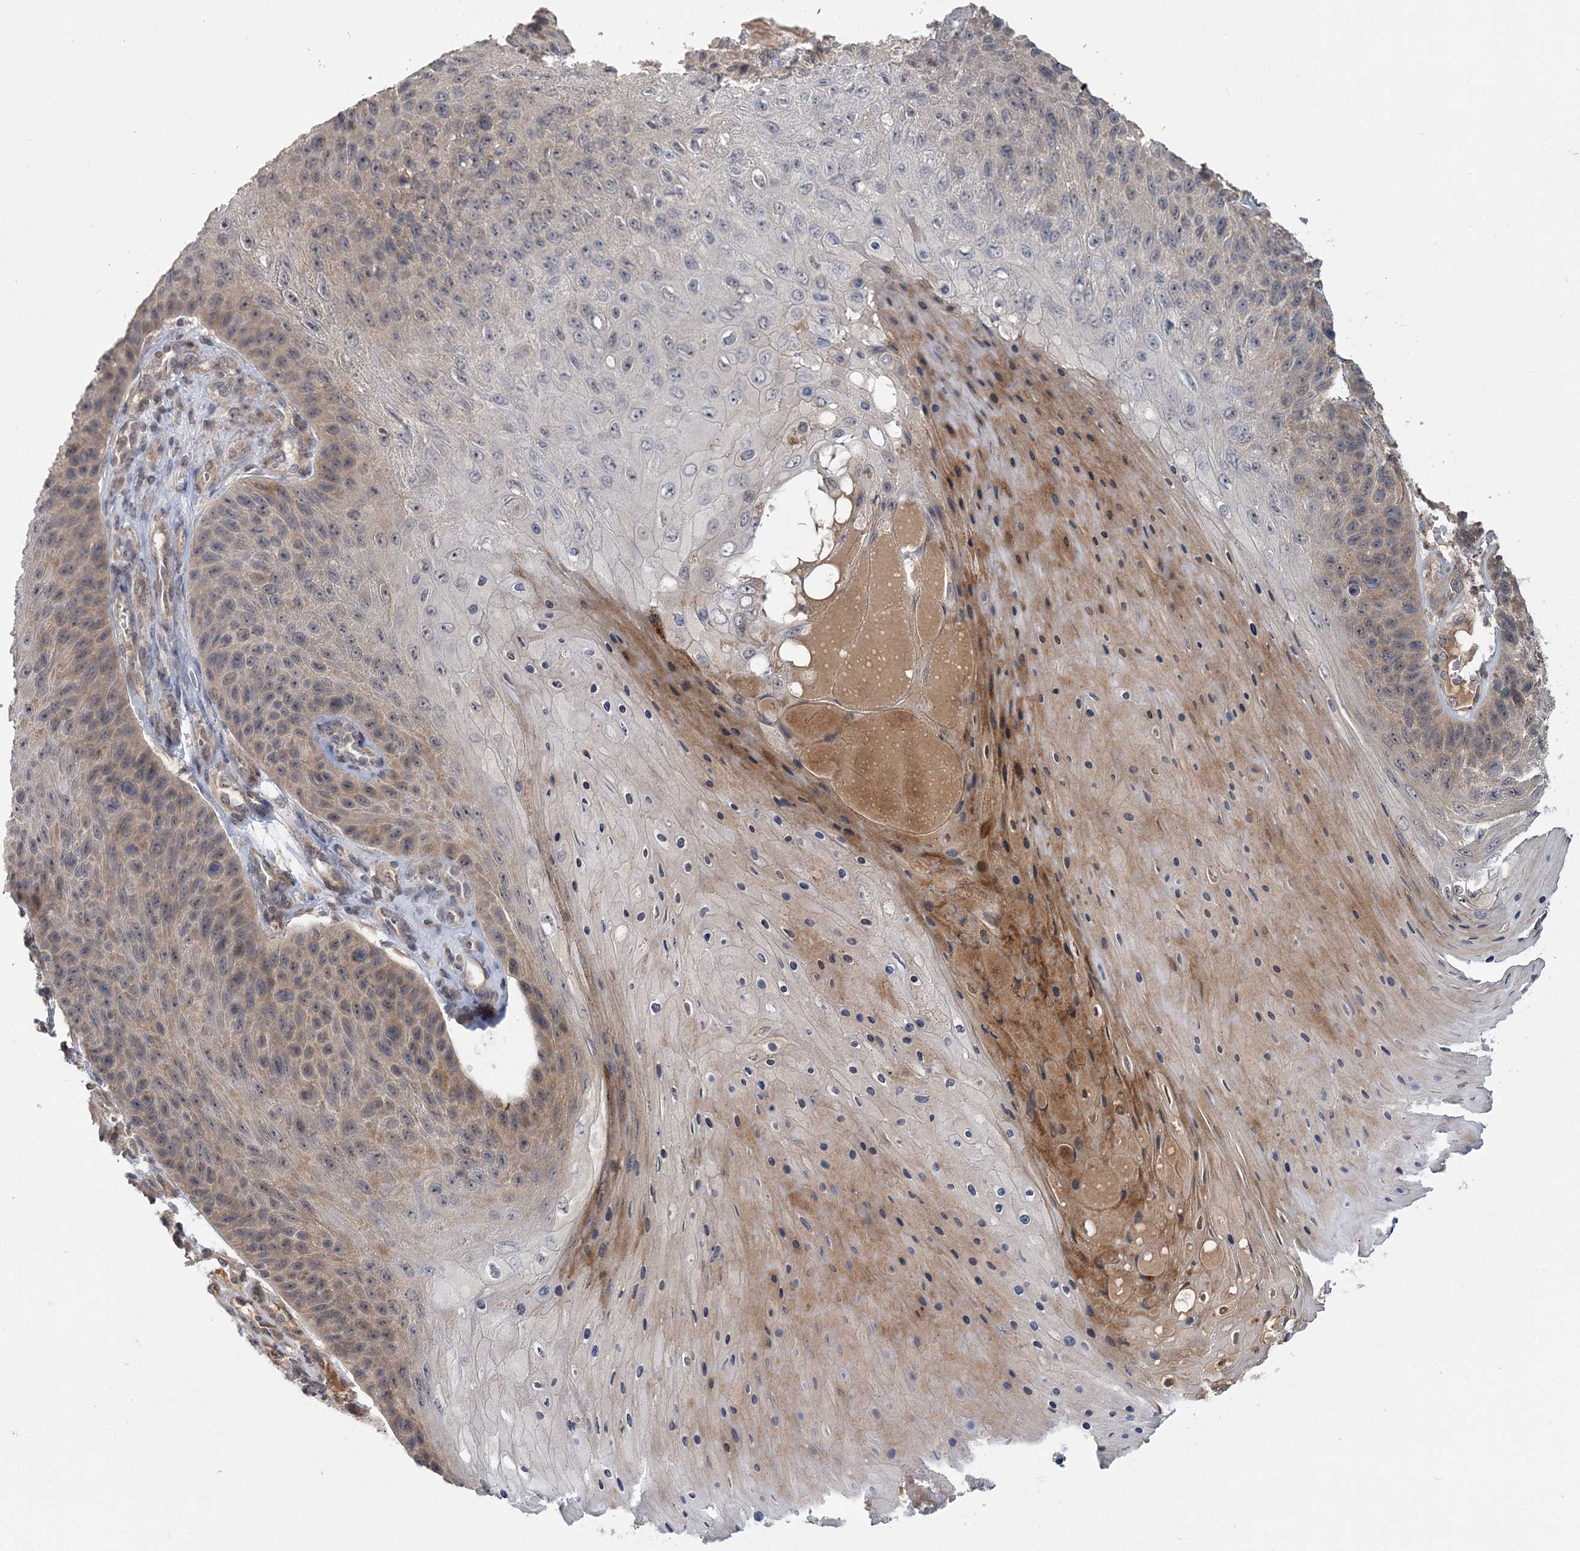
{"staining": {"intensity": "weak", "quantity": "25%-75%", "location": "cytoplasmic/membranous"}, "tissue": "skin cancer", "cell_type": "Tumor cells", "image_type": "cancer", "snomed": [{"axis": "morphology", "description": "Squamous cell carcinoma, NOS"}, {"axis": "topography", "description": "Skin"}], "caption": "Human skin squamous cell carcinoma stained with a protein marker demonstrates weak staining in tumor cells.", "gene": "RNF25", "patient": {"sex": "female", "age": 88}}